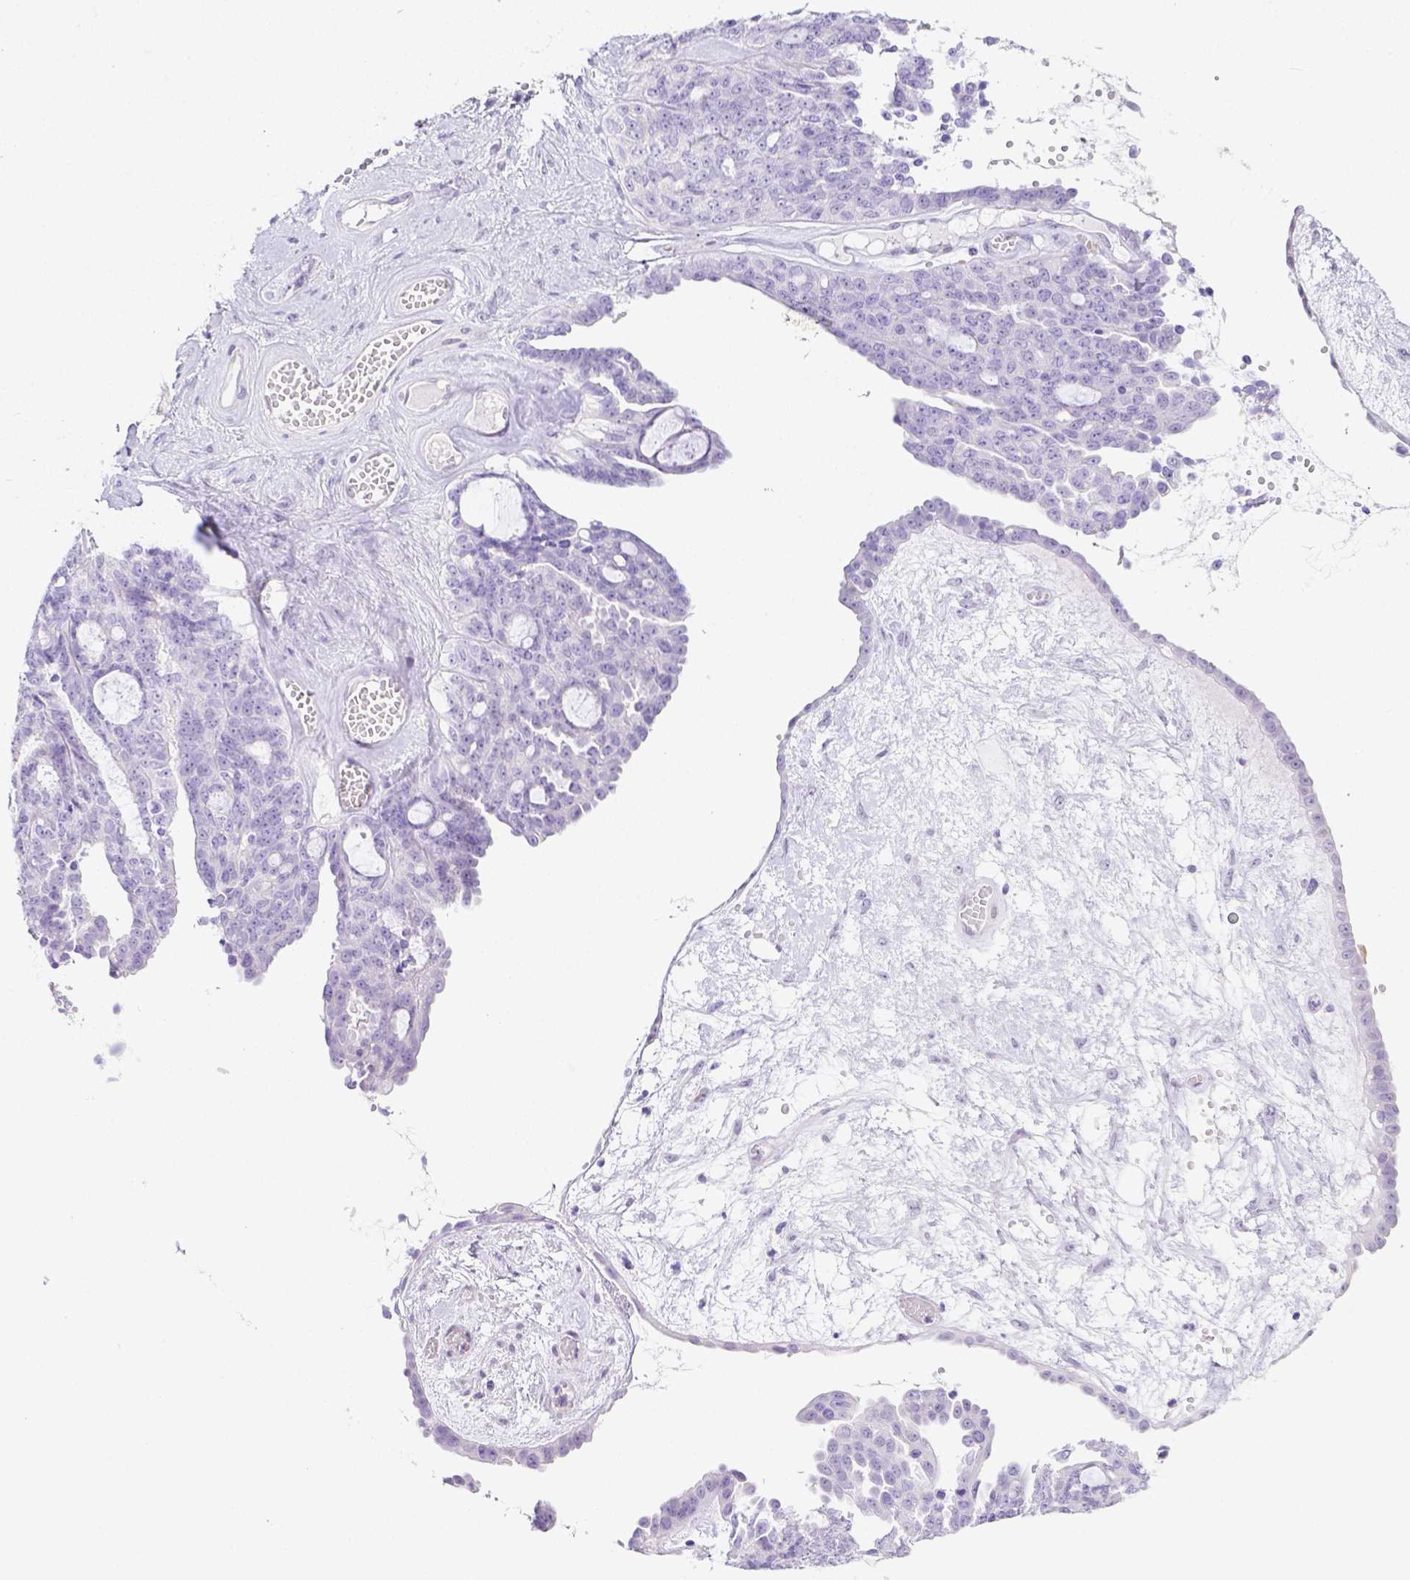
{"staining": {"intensity": "negative", "quantity": "none", "location": "none"}, "tissue": "ovarian cancer", "cell_type": "Tumor cells", "image_type": "cancer", "snomed": [{"axis": "morphology", "description": "Cystadenocarcinoma, serous, NOS"}, {"axis": "topography", "description": "Ovary"}], "caption": "Immunohistochemistry of human ovarian cancer (serous cystadenocarcinoma) reveals no positivity in tumor cells.", "gene": "ARHGAP36", "patient": {"sex": "female", "age": 71}}